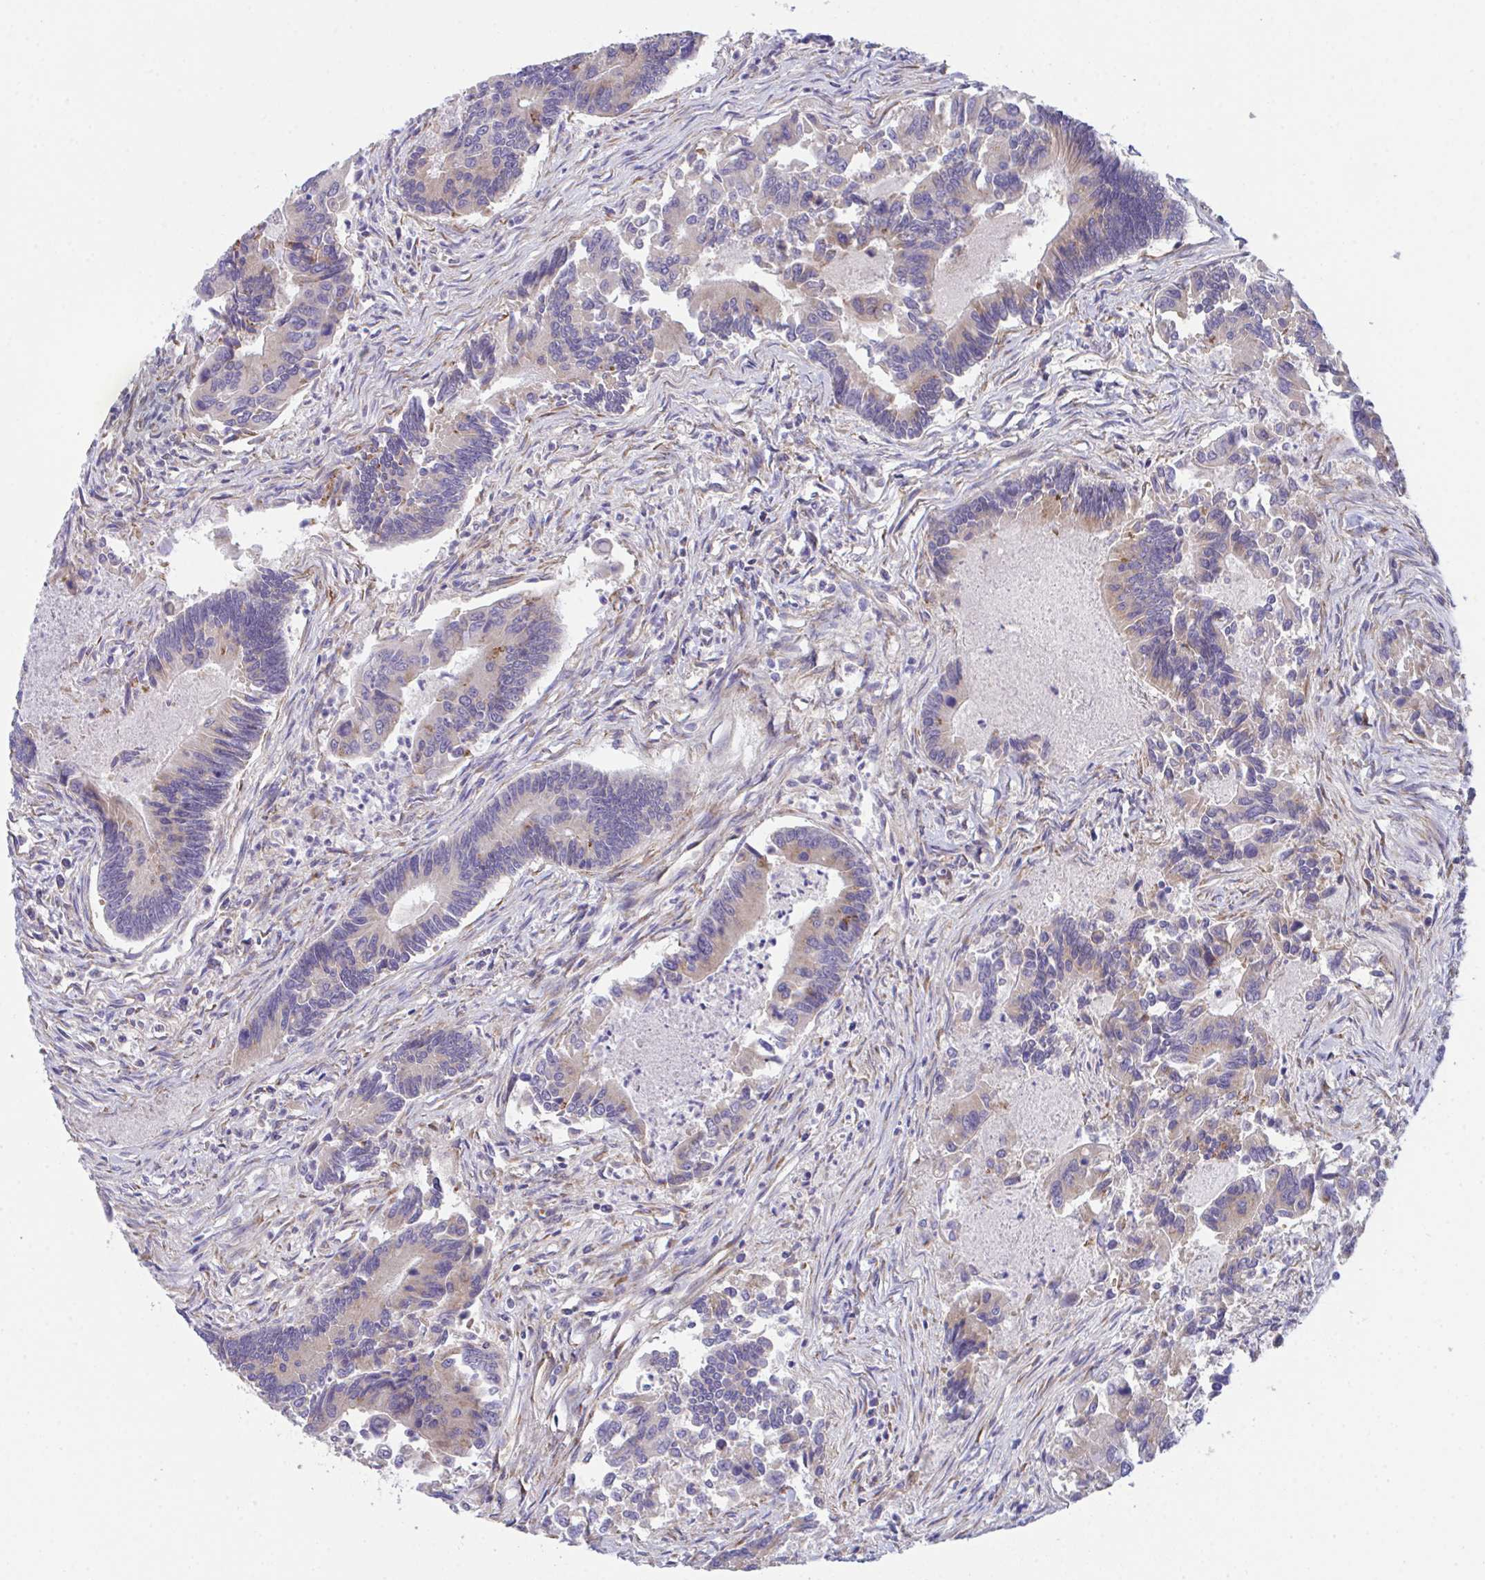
{"staining": {"intensity": "weak", "quantity": "<25%", "location": "cytoplasmic/membranous"}, "tissue": "colorectal cancer", "cell_type": "Tumor cells", "image_type": "cancer", "snomed": [{"axis": "morphology", "description": "Adenocarcinoma, NOS"}, {"axis": "topography", "description": "Colon"}], "caption": "Tumor cells show no significant protein expression in colorectal adenocarcinoma.", "gene": "MIA3", "patient": {"sex": "female", "age": 67}}